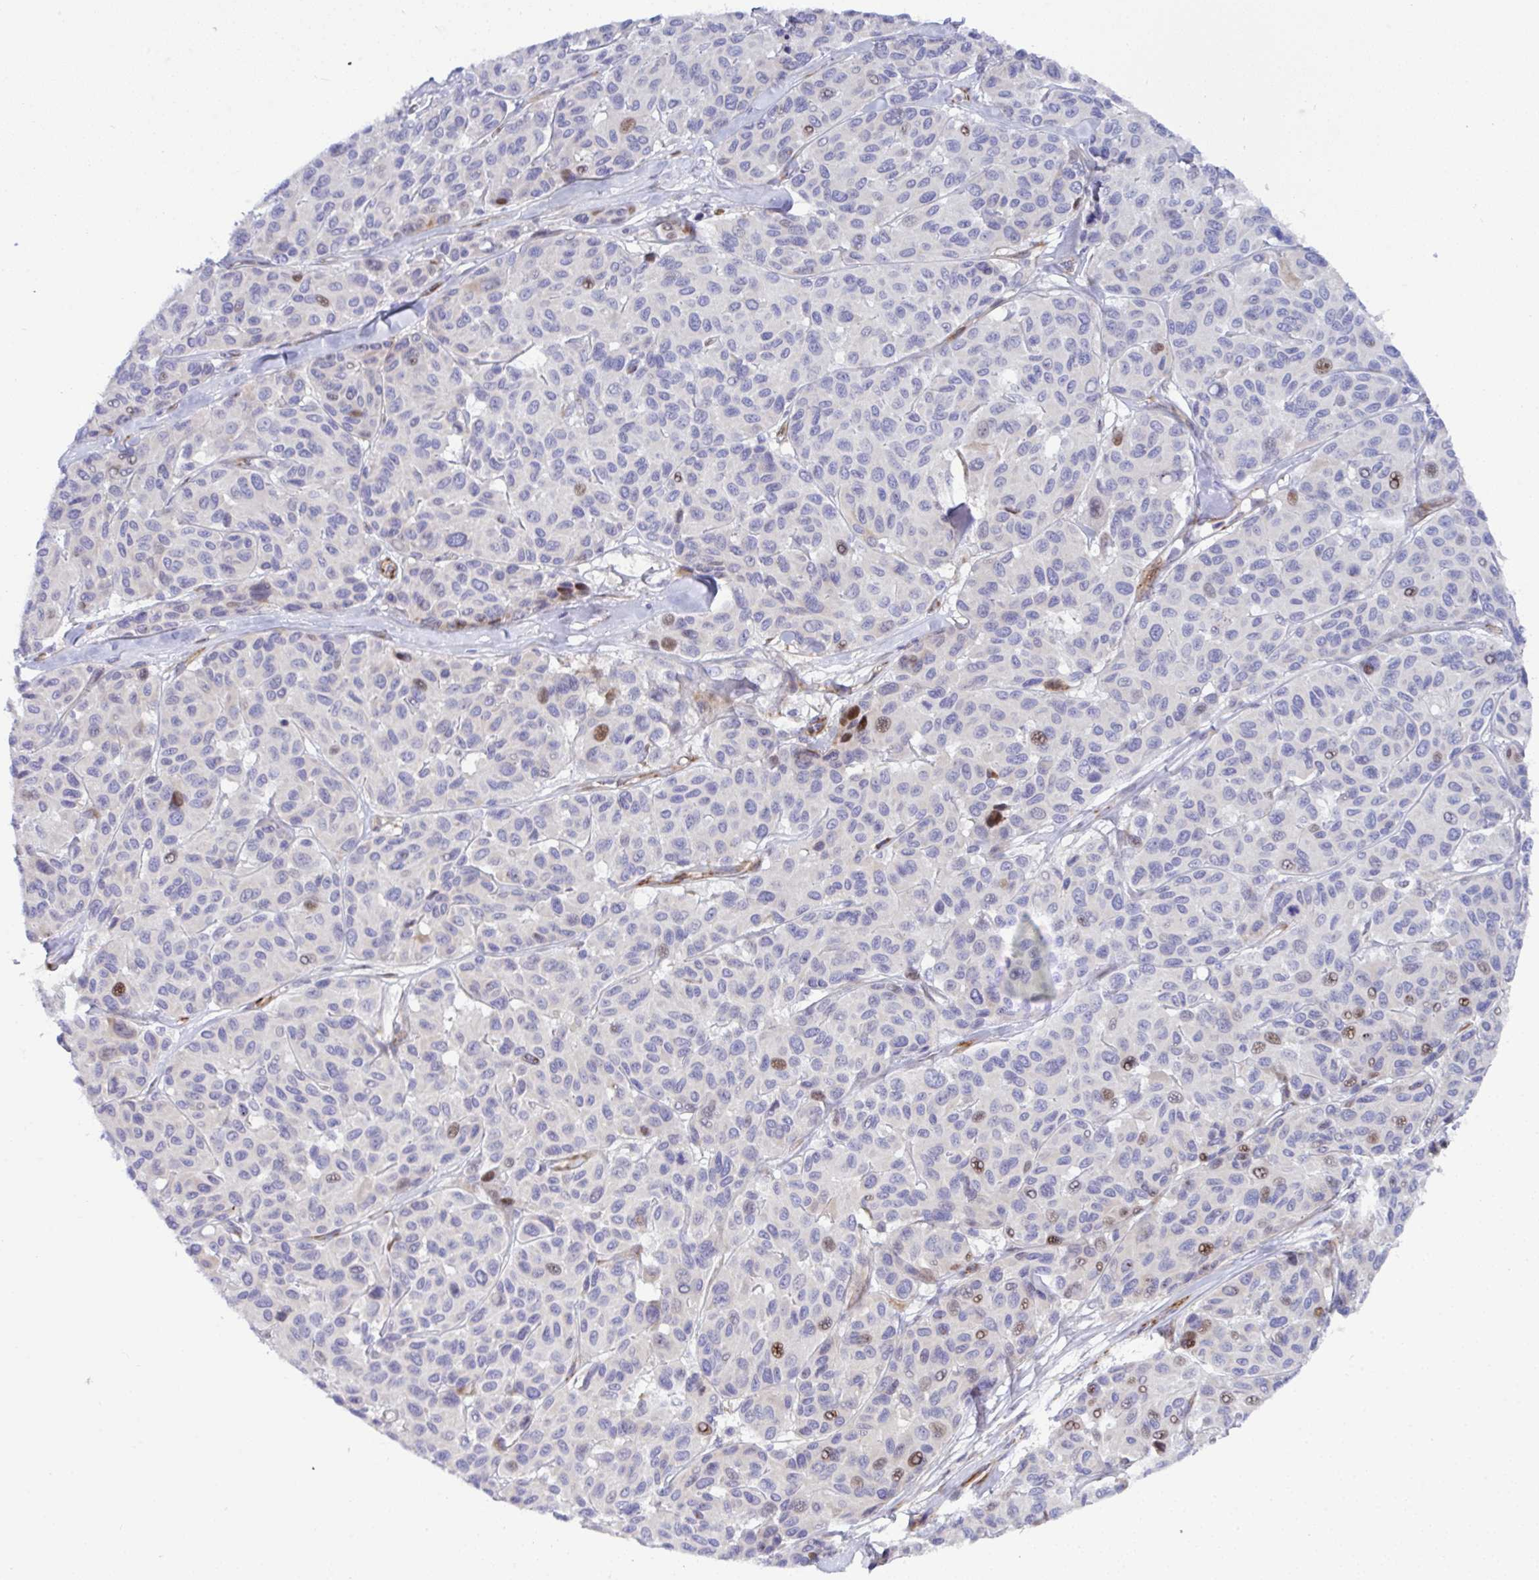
{"staining": {"intensity": "moderate", "quantity": "<25%", "location": "nuclear"}, "tissue": "melanoma", "cell_type": "Tumor cells", "image_type": "cancer", "snomed": [{"axis": "morphology", "description": "Malignant melanoma, NOS"}, {"axis": "topography", "description": "Skin"}], "caption": "The photomicrograph reveals immunohistochemical staining of malignant melanoma. There is moderate nuclear positivity is seen in about <25% of tumor cells.", "gene": "ZNF713", "patient": {"sex": "female", "age": 66}}